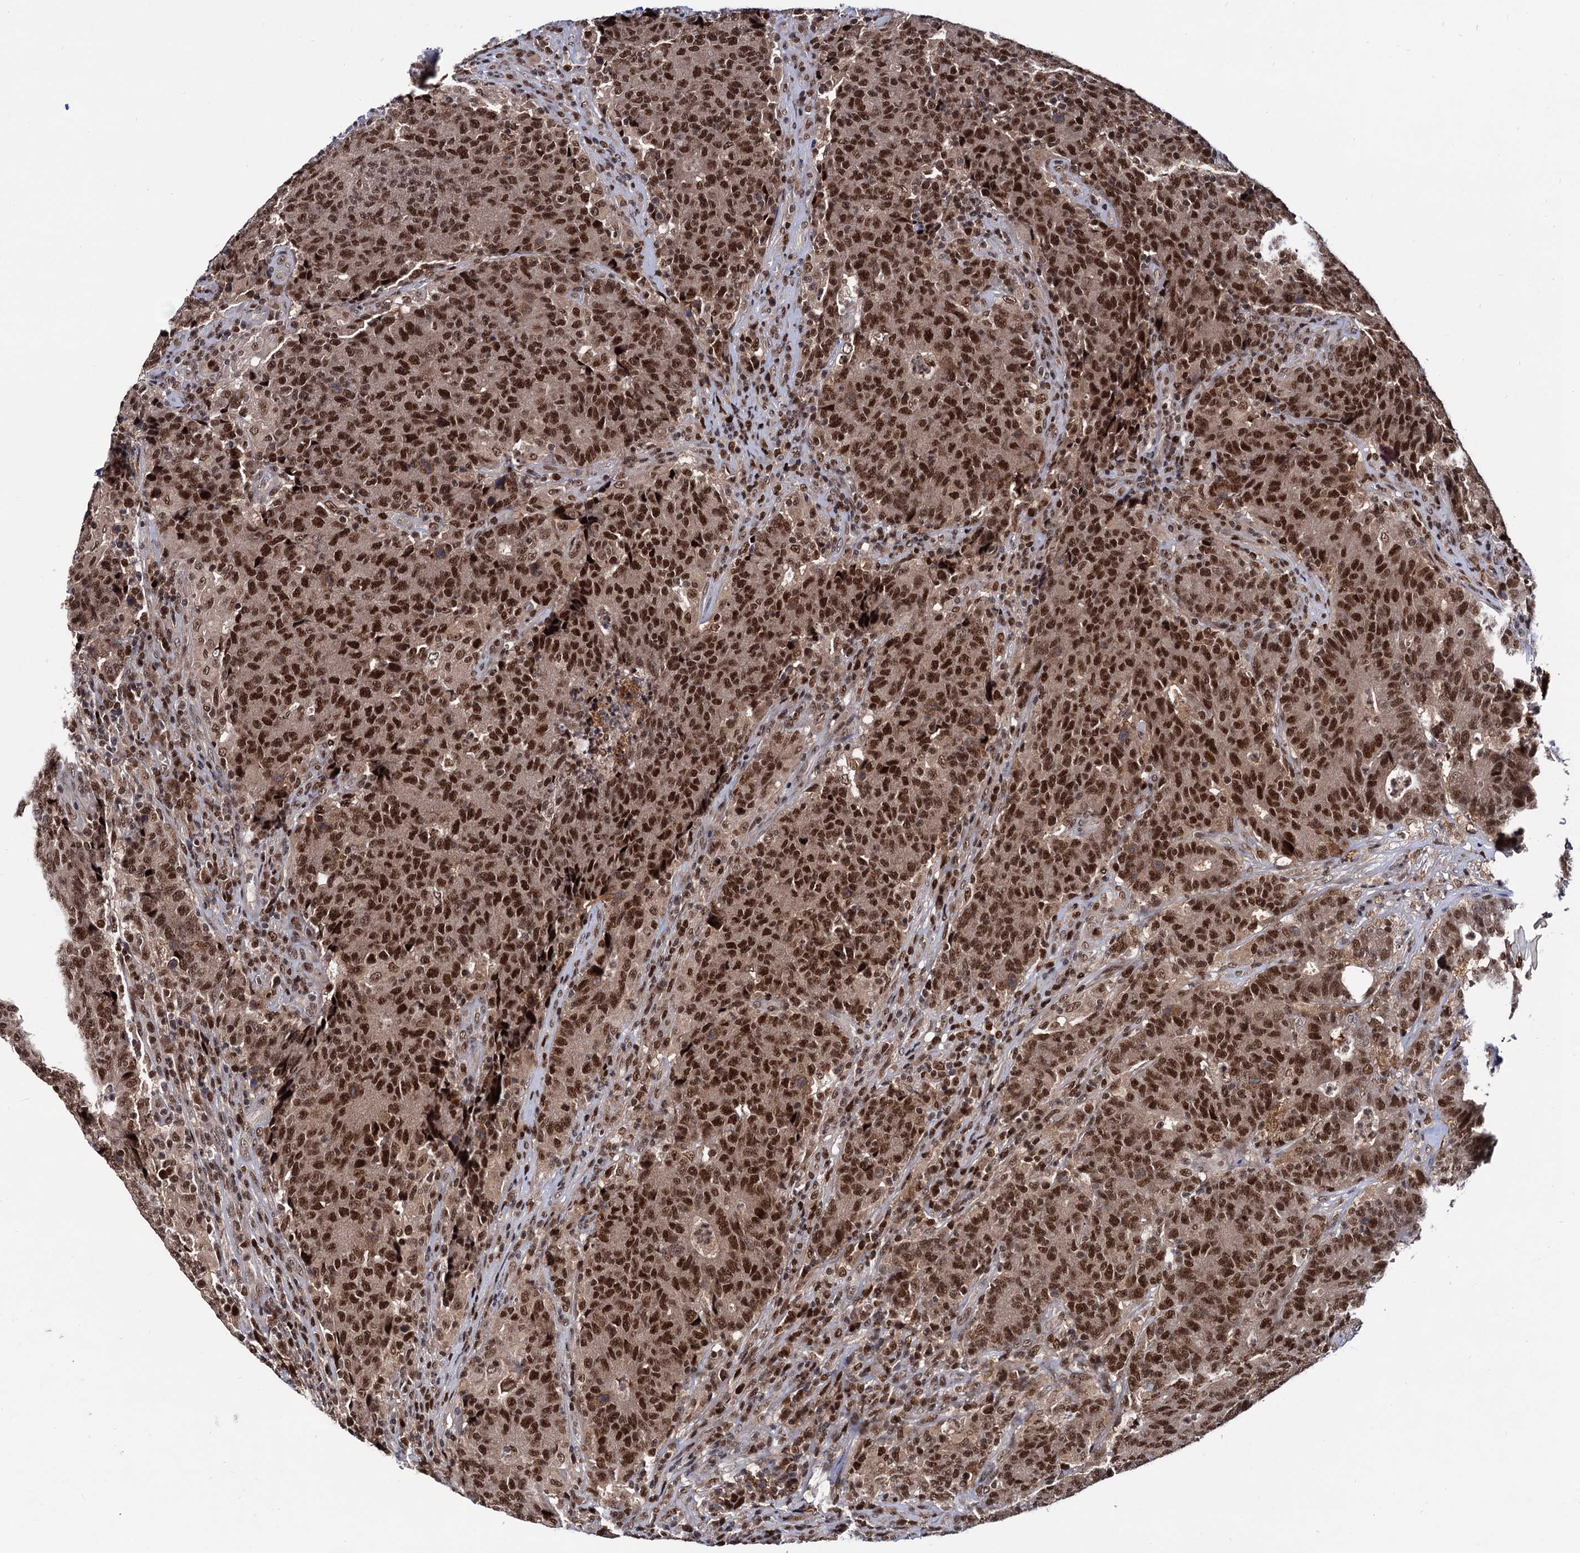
{"staining": {"intensity": "strong", "quantity": ">75%", "location": "nuclear"}, "tissue": "colorectal cancer", "cell_type": "Tumor cells", "image_type": "cancer", "snomed": [{"axis": "morphology", "description": "Adenocarcinoma, NOS"}, {"axis": "topography", "description": "Colon"}], "caption": "Immunohistochemical staining of adenocarcinoma (colorectal) reveals strong nuclear protein expression in approximately >75% of tumor cells. The staining is performed using DAB brown chromogen to label protein expression. The nuclei are counter-stained blue using hematoxylin.", "gene": "RNASEH2B", "patient": {"sex": "female", "age": 75}}